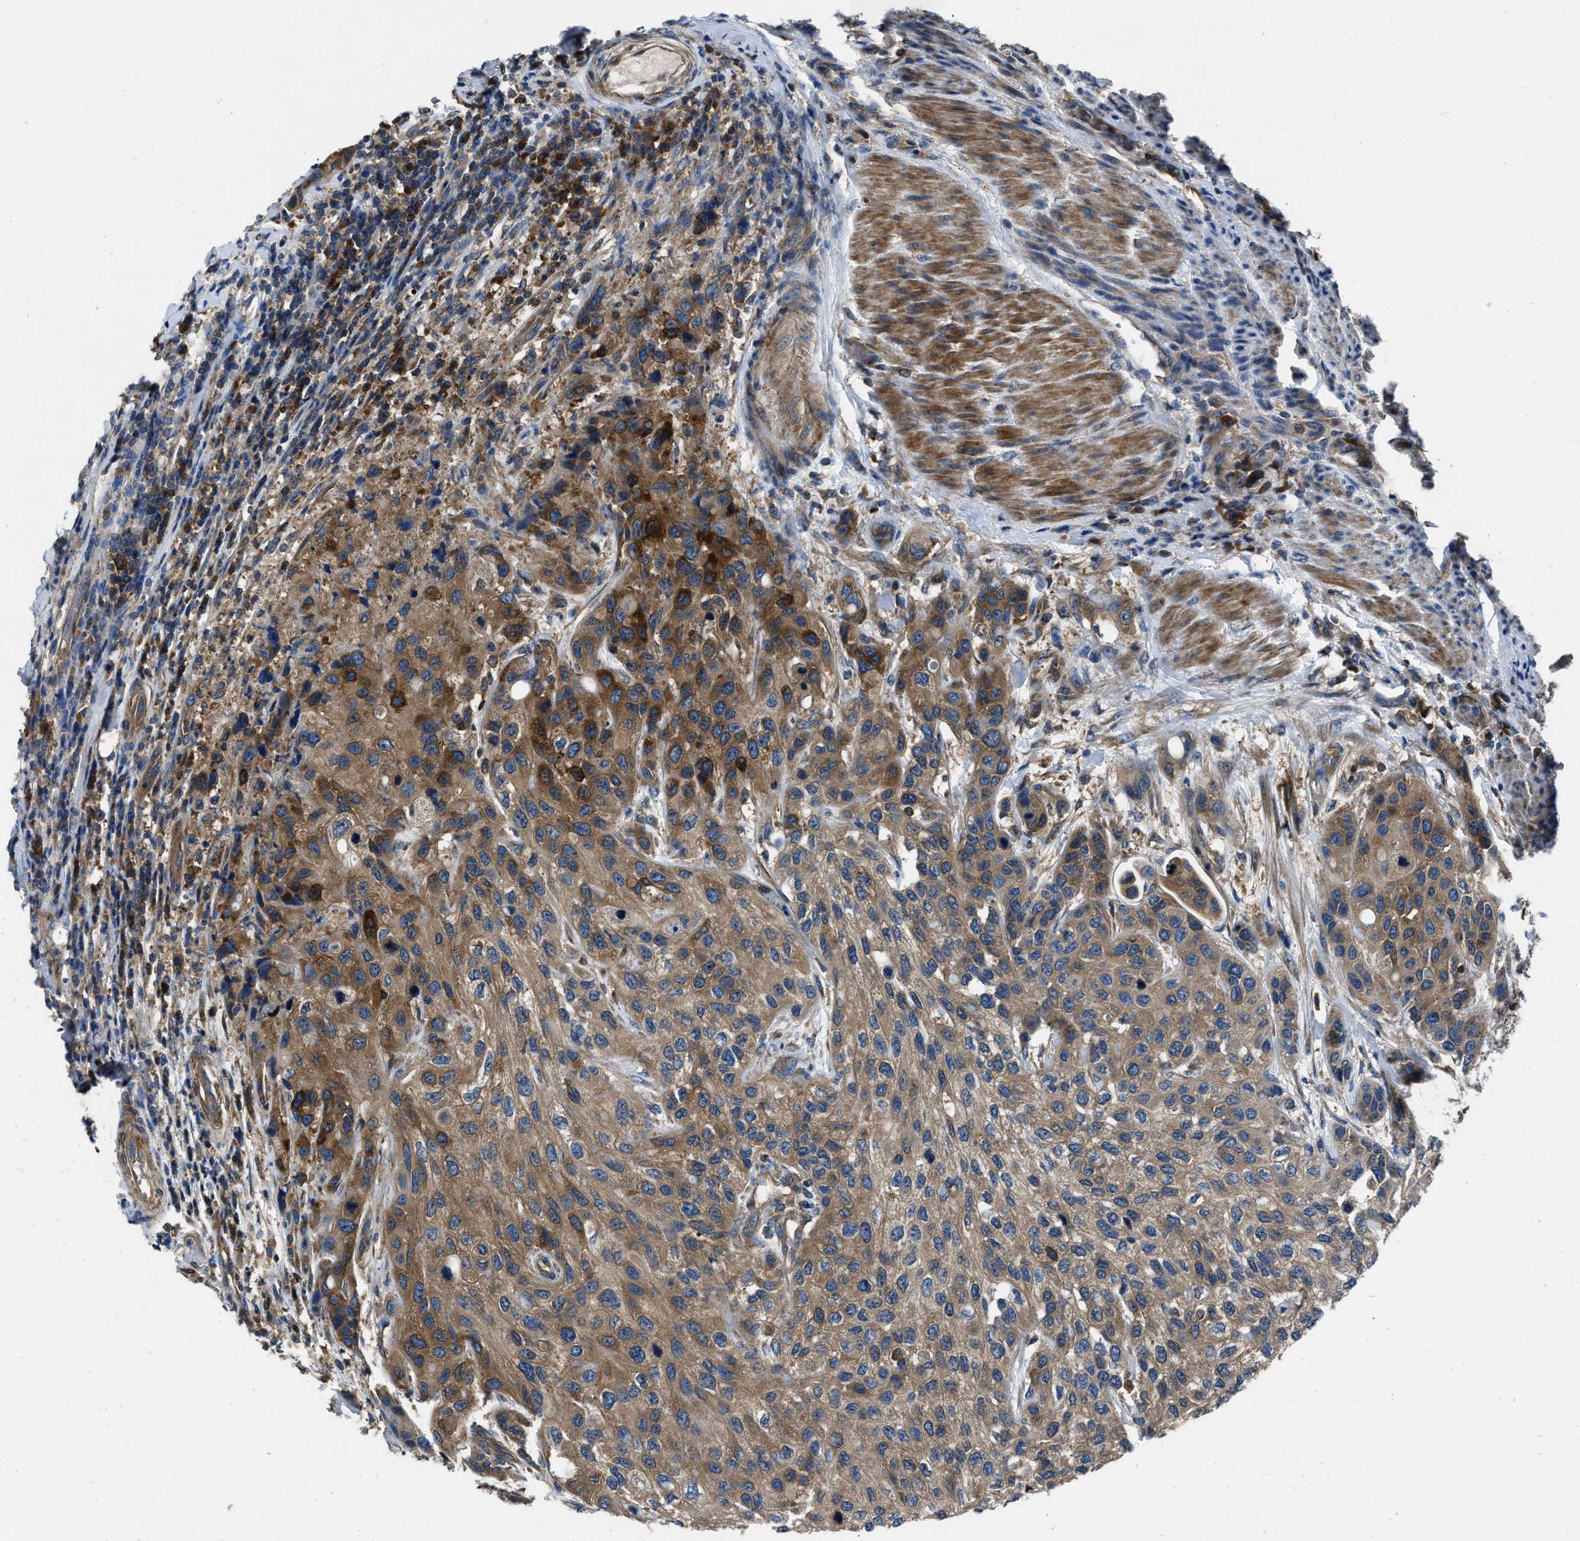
{"staining": {"intensity": "moderate", "quantity": ">75%", "location": "cytoplasmic/membranous"}, "tissue": "urothelial cancer", "cell_type": "Tumor cells", "image_type": "cancer", "snomed": [{"axis": "morphology", "description": "Urothelial carcinoma, High grade"}, {"axis": "topography", "description": "Urinary bladder"}], "caption": "High-power microscopy captured an IHC histopathology image of urothelial carcinoma (high-grade), revealing moderate cytoplasmic/membranous expression in approximately >75% of tumor cells.", "gene": "YARS1", "patient": {"sex": "female", "age": 56}}